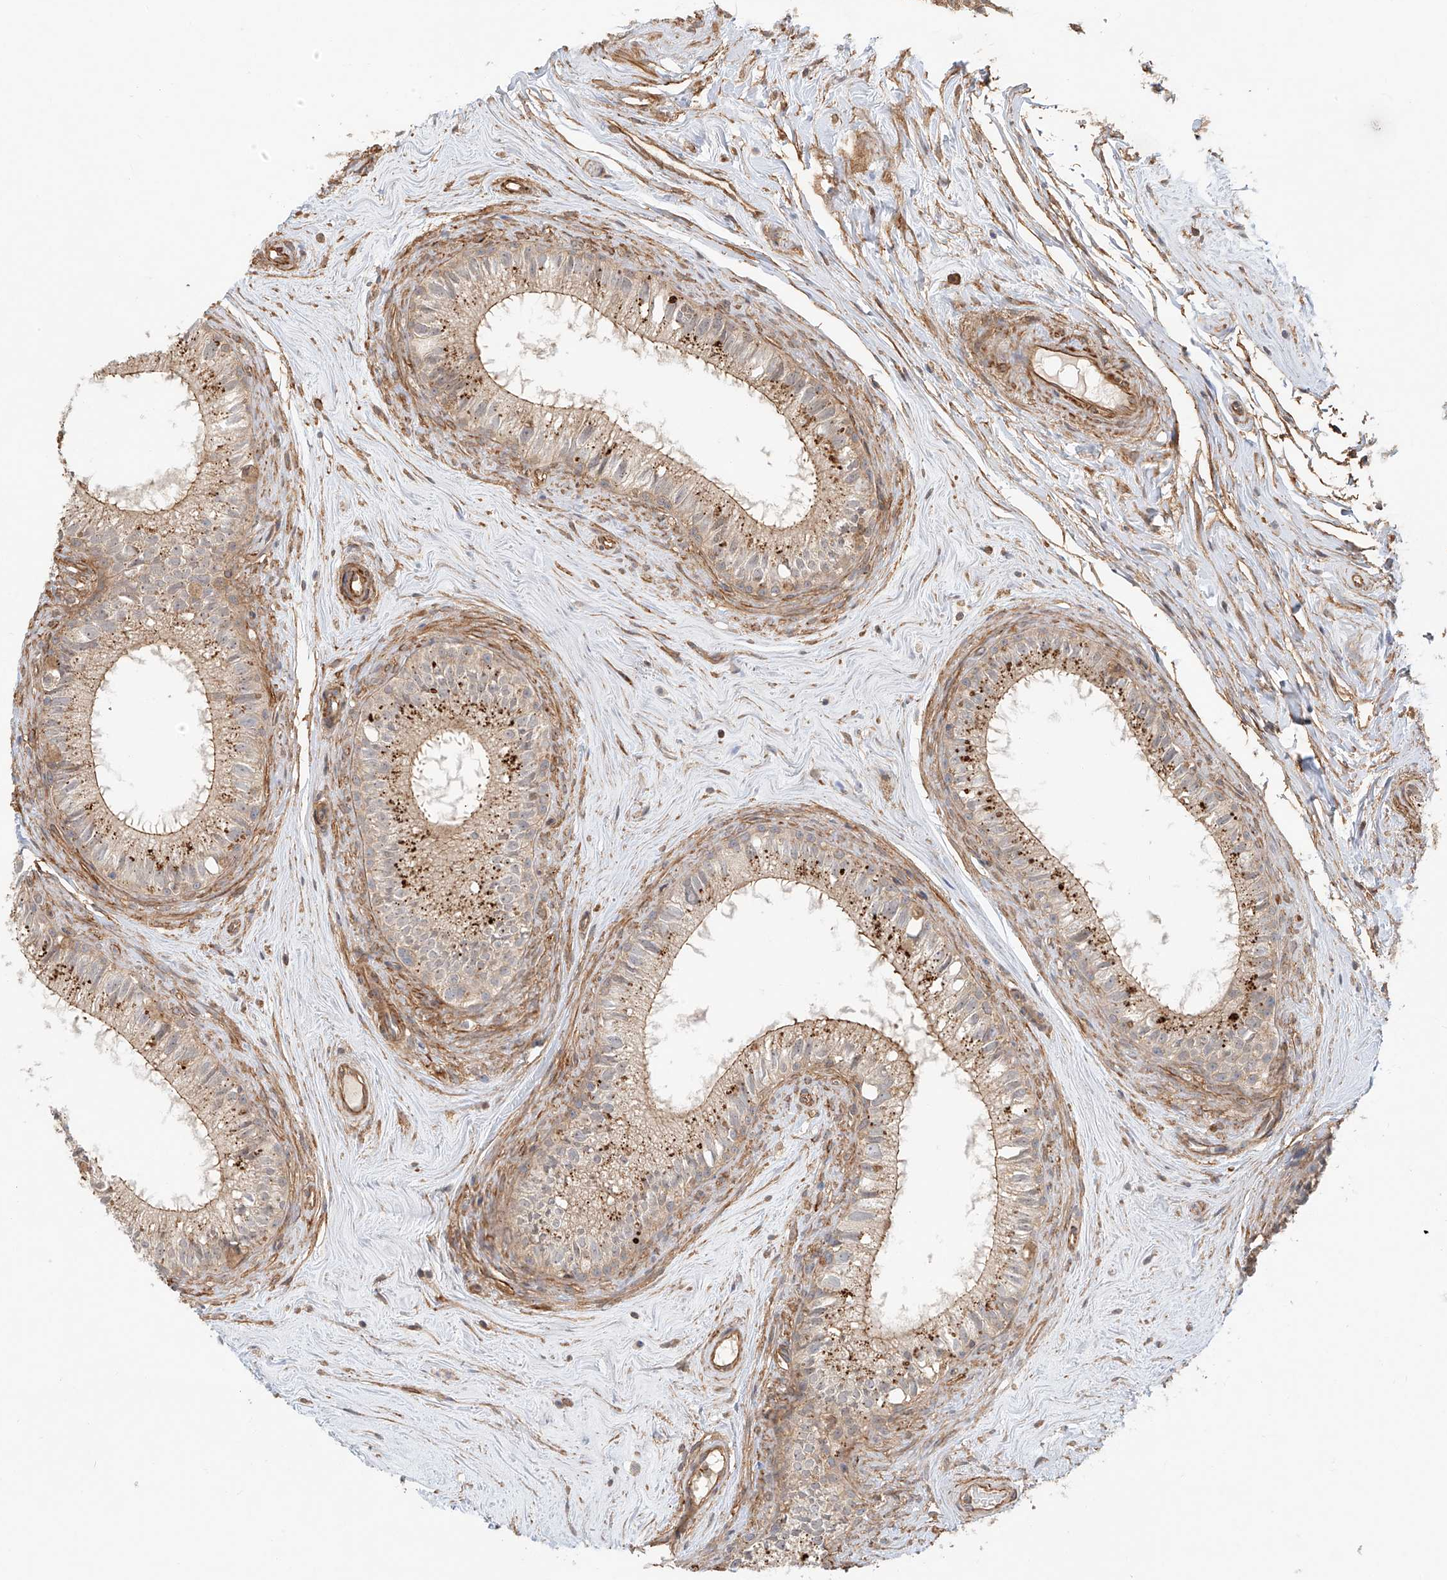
{"staining": {"intensity": "moderate", "quantity": ">75%", "location": "cytoplasmic/membranous"}, "tissue": "epididymis", "cell_type": "Glandular cells", "image_type": "normal", "snomed": [{"axis": "morphology", "description": "Normal tissue, NOS"}, {"axis": "topography", "description": "Epididymis"}], "caption": "DAB immunohistochemical staining of benign epididymis shows moderate cytoplasmic/membranous protein positivity in approximately >75% of glandular cells.", "gene": "CSMD3", "patient": {"sex": "male", "age": 71}}